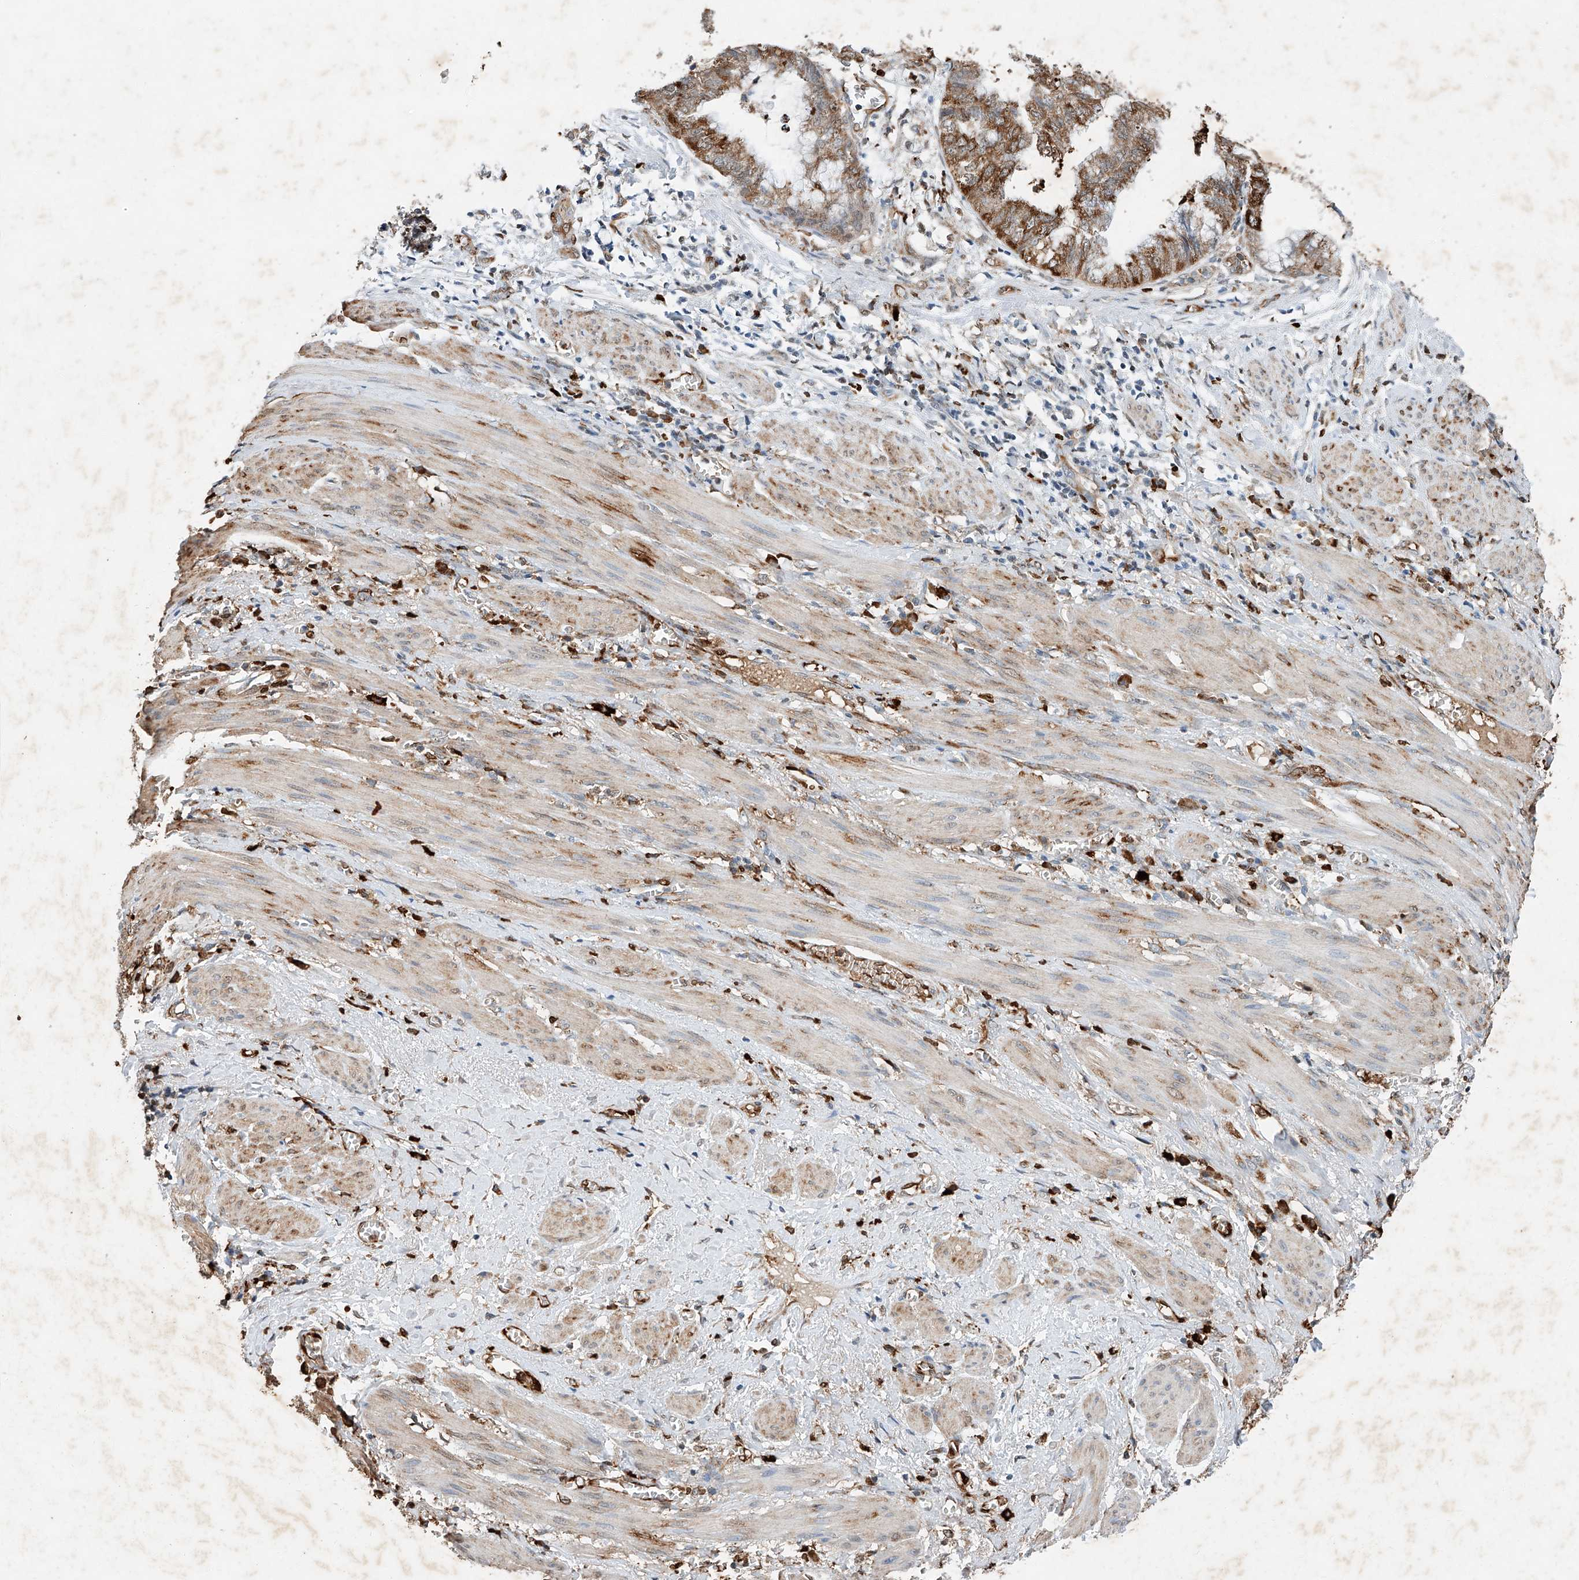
{"staining": {"intensity": "moderate", "quantity": ">75%", "location": "cytoplasmic/membranous"}, "tissue": "endometrial cancer", "cell_type": "Tumor cells", "image_type": "cancer", "snomed": [{"axis": "morphology", "description": "Necrosis, NOS"}, {"axis": "morphology", "description": "Adenocarcinoma, NOS"}, {"axis": "topography", "description": "Endometrium"}], "caption": "IHC histopathology image of human endometrial cancer (adenocarcinoma) stained for a protein (brown), which displays medium levels of moderate cytoplasmic/membranous staining in about >75% of tumor cells.", "gene": "CTDP1", "patient": {"sex": "female", "age": 79}}